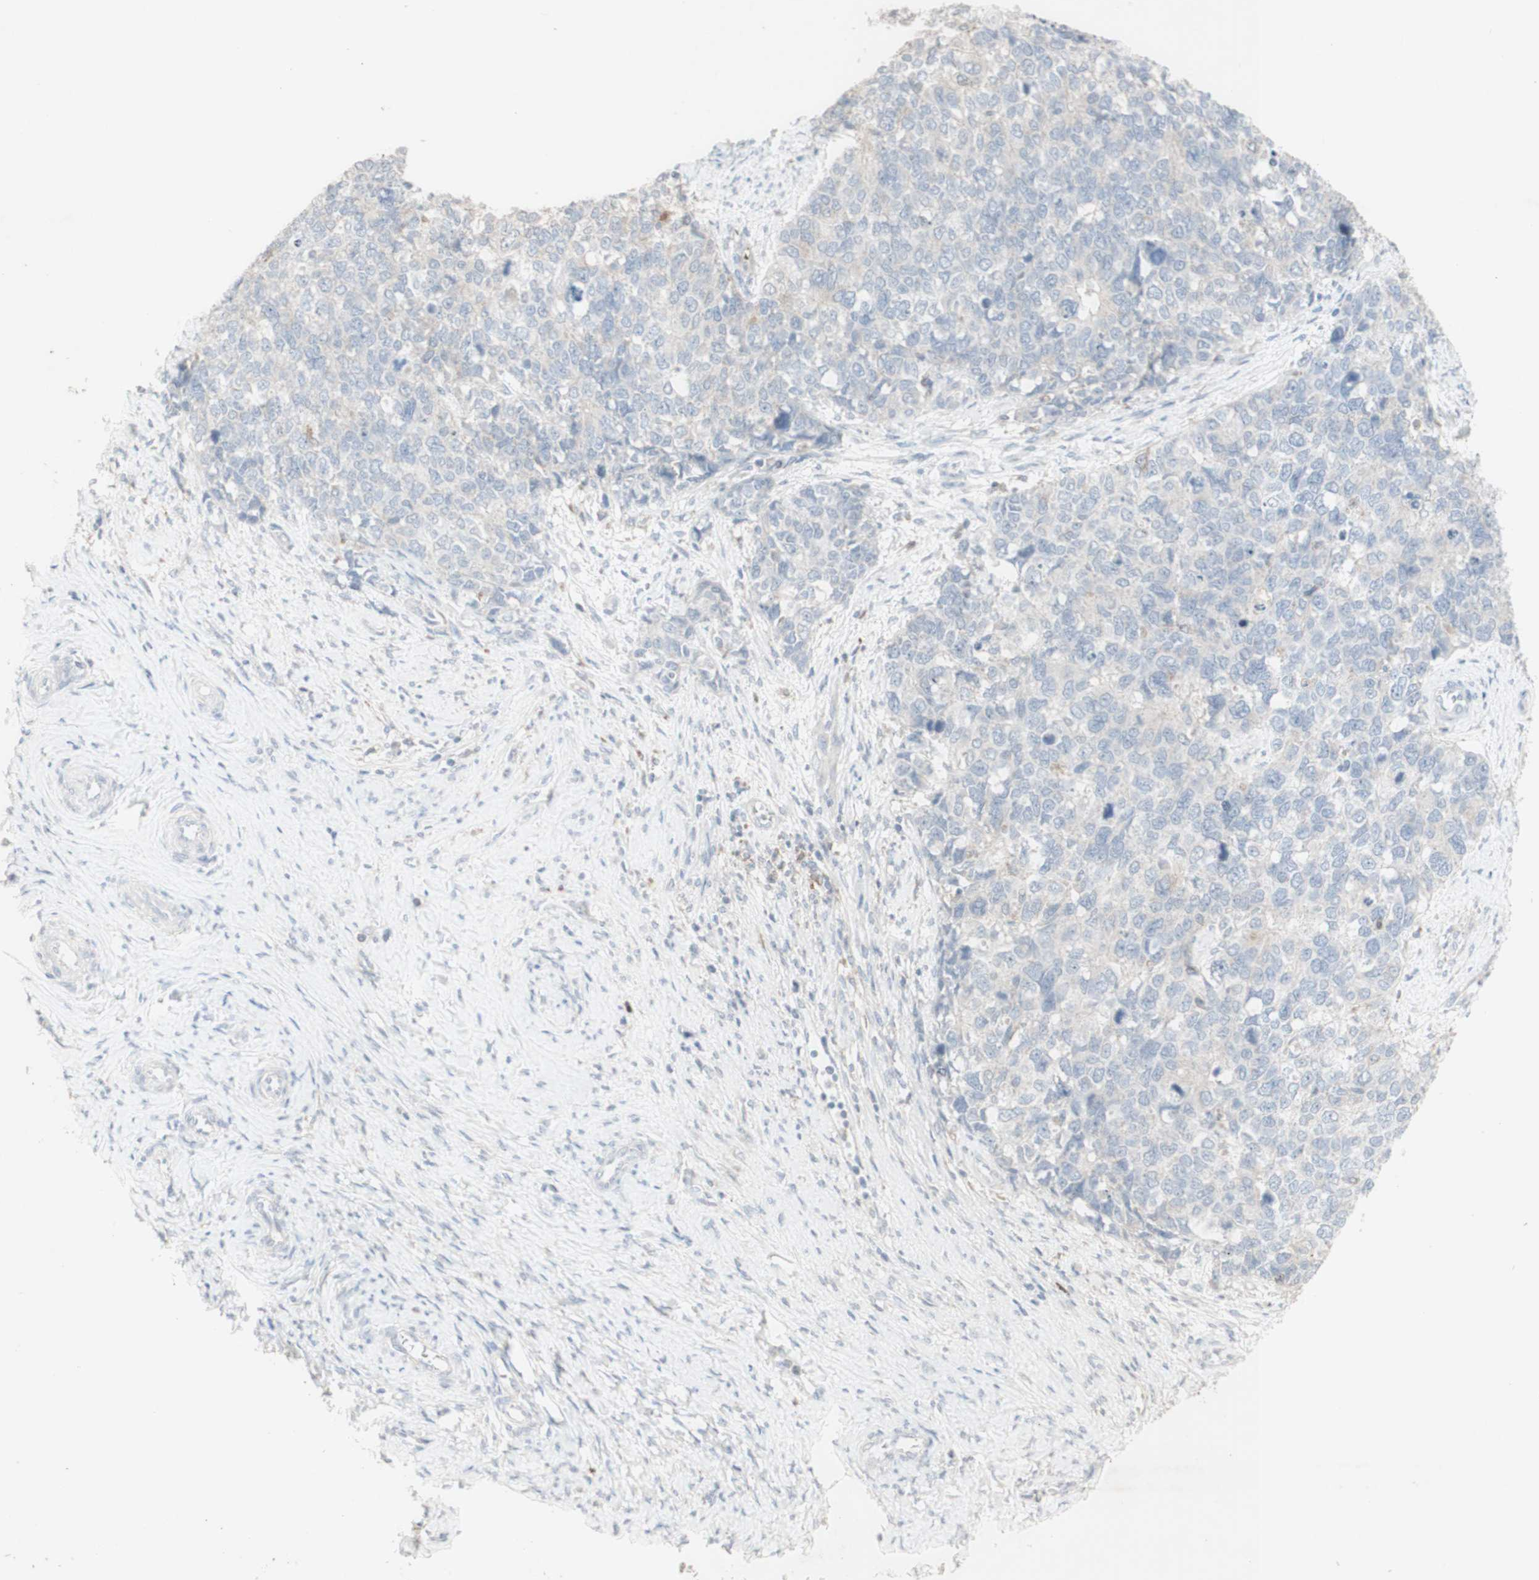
{"staining": {"intensity": "negative", "quantity": "none", "location": "none"}, "tissue": "cervical cancer", "cell_type": "Tumor cells", "image_type": "cancer", "snomed": [{"axis": "morphology", "description": "Squamous cell carcinoma, NOS"}, {"axis": "topography", "description": "Cervix"}], "caption": "There is no significant staining in tumor cells of cervical cancer.", "gene": "ATP6V1B1", "patient": {"sex": "female", "age": 63}}